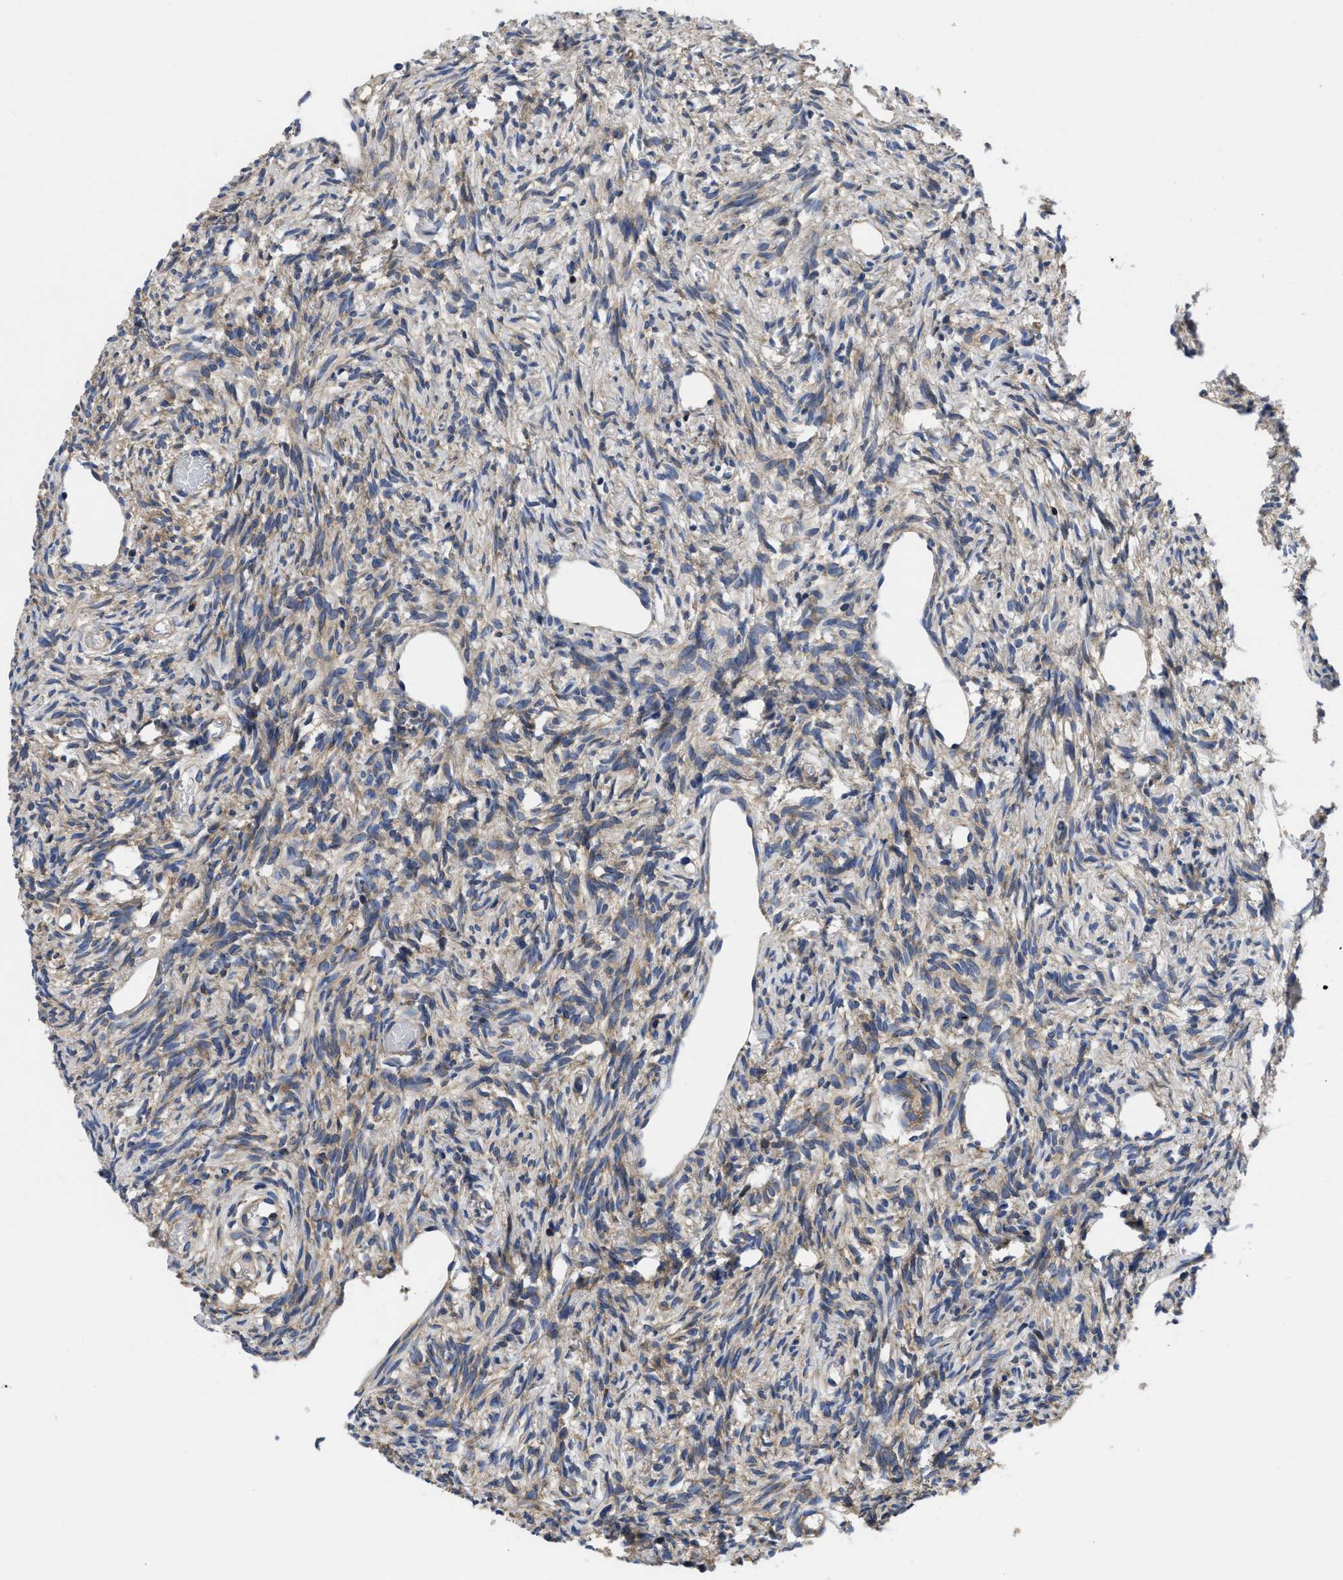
{"staining": {"intensity": "weak", "quantity": "25%-75%", "location": "cytoplasmic/membranous"}, "tissue": "ovary", "cell_type": "Follicle cells", "image_type": "normal", "snomed": [{"axis": "morphology", "description": "Normal tissue, NOS"}, {"axis": "topography", "description": "Ovary"}], "caption": "This is a histology image of immunohistochemistry staining of benign ovary, which shows weak expression in the cytoplasmic/membranous of follicle cells.", "gene": "YARS1", "patient": {"sex": "female", "age": 33}}